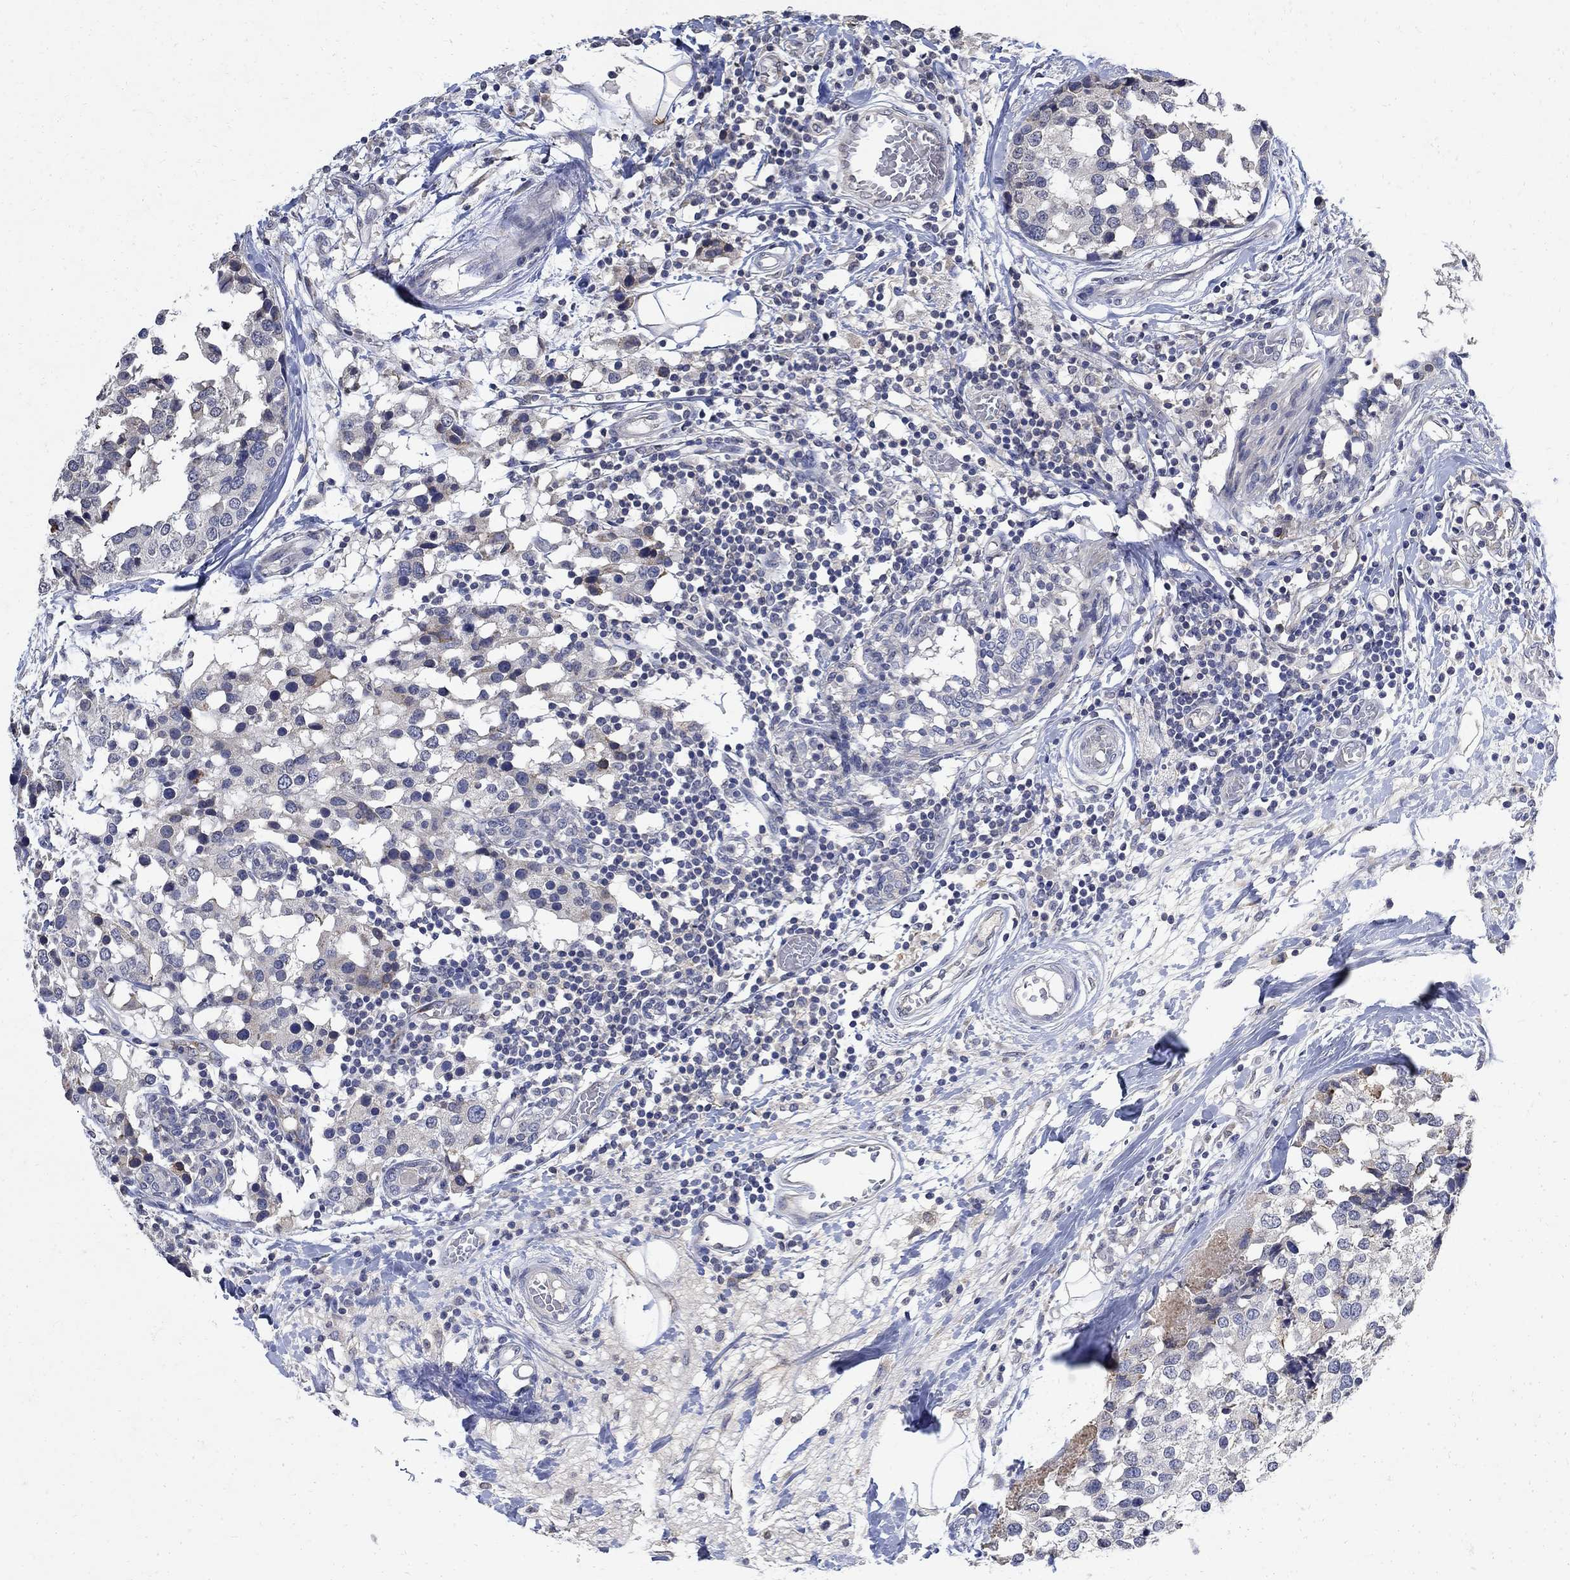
{"staining": {"intensity": "negative", "quantity": "none", "location": "none"}, "tissue": "breast cancer", "cell_type": "Tumor cells", "image_type": "cancer", "snomed": [{"axis": "morphology", "description": "Lobular carcinoma"}, {"axis": "topography", "description": "Breast"}], "caption": "Immunohistochemistry (IHC) micrograph of neoplastic tissue: human breast cancer (lobular carcinoma) stained with DAB demonstrates no significant protein positivity in tumor cells.", "gene": "TMEM169", "patient": {"sex": "female", "age": 59}}